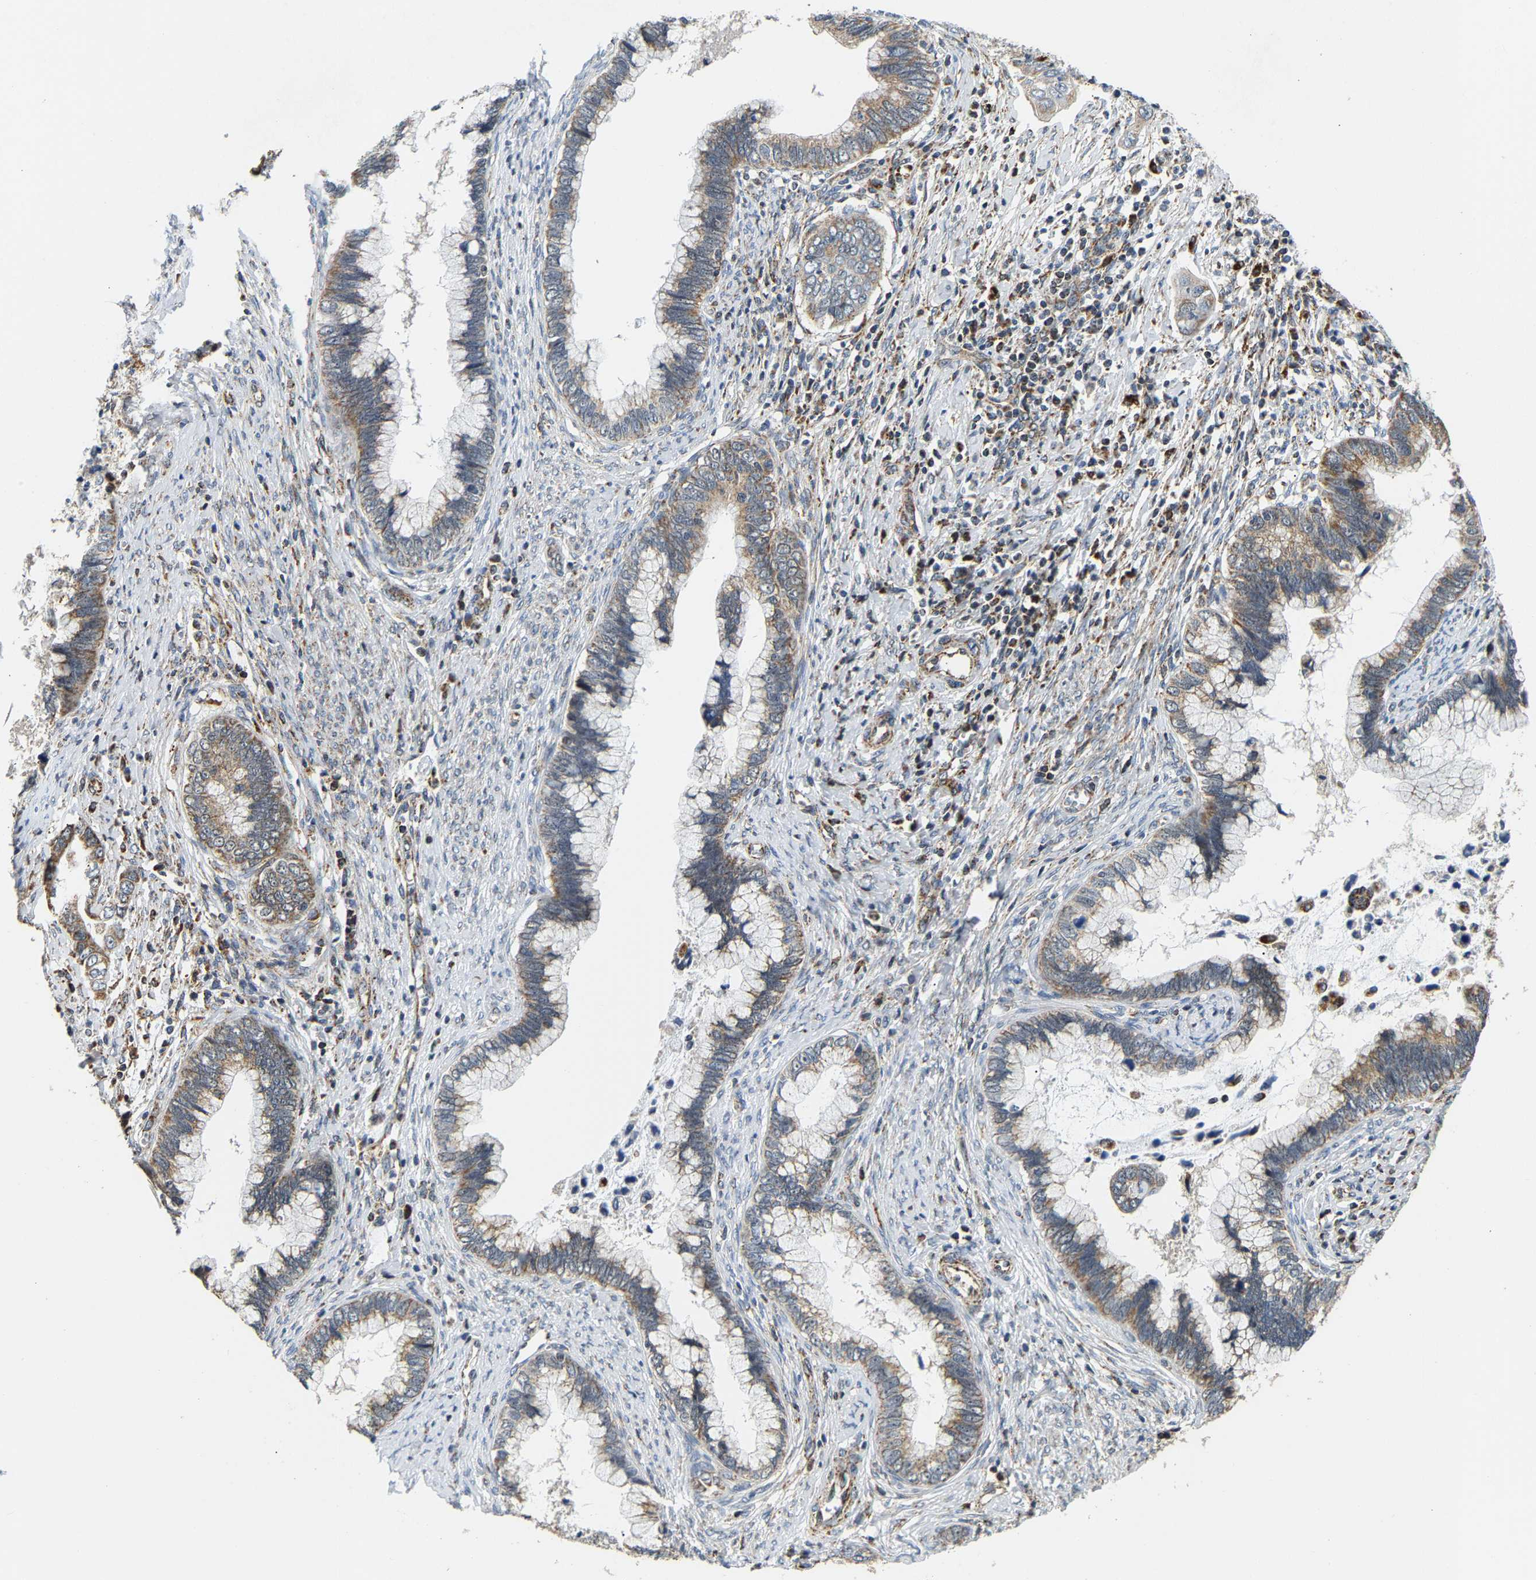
{"staining": {"intensity": "weak", "quantity": ">75%", "location": "cytoplasmic/membranous"}, "tissue": "cervical cancer", "cell_type": "Tumor cells", "image_type": "cancer", "snomed": [{"axis": "morphology", "description": "Adenocarcinoma, NOS"}, {"axis": "topography", "description": "Cervix"}], "caption": "Adenocarcinoma (cervical) stained with a protein marker displays weak staining in tumor cells.", "gene": "GIMAP7", "patient": {"sex": "female", "age": 44}}